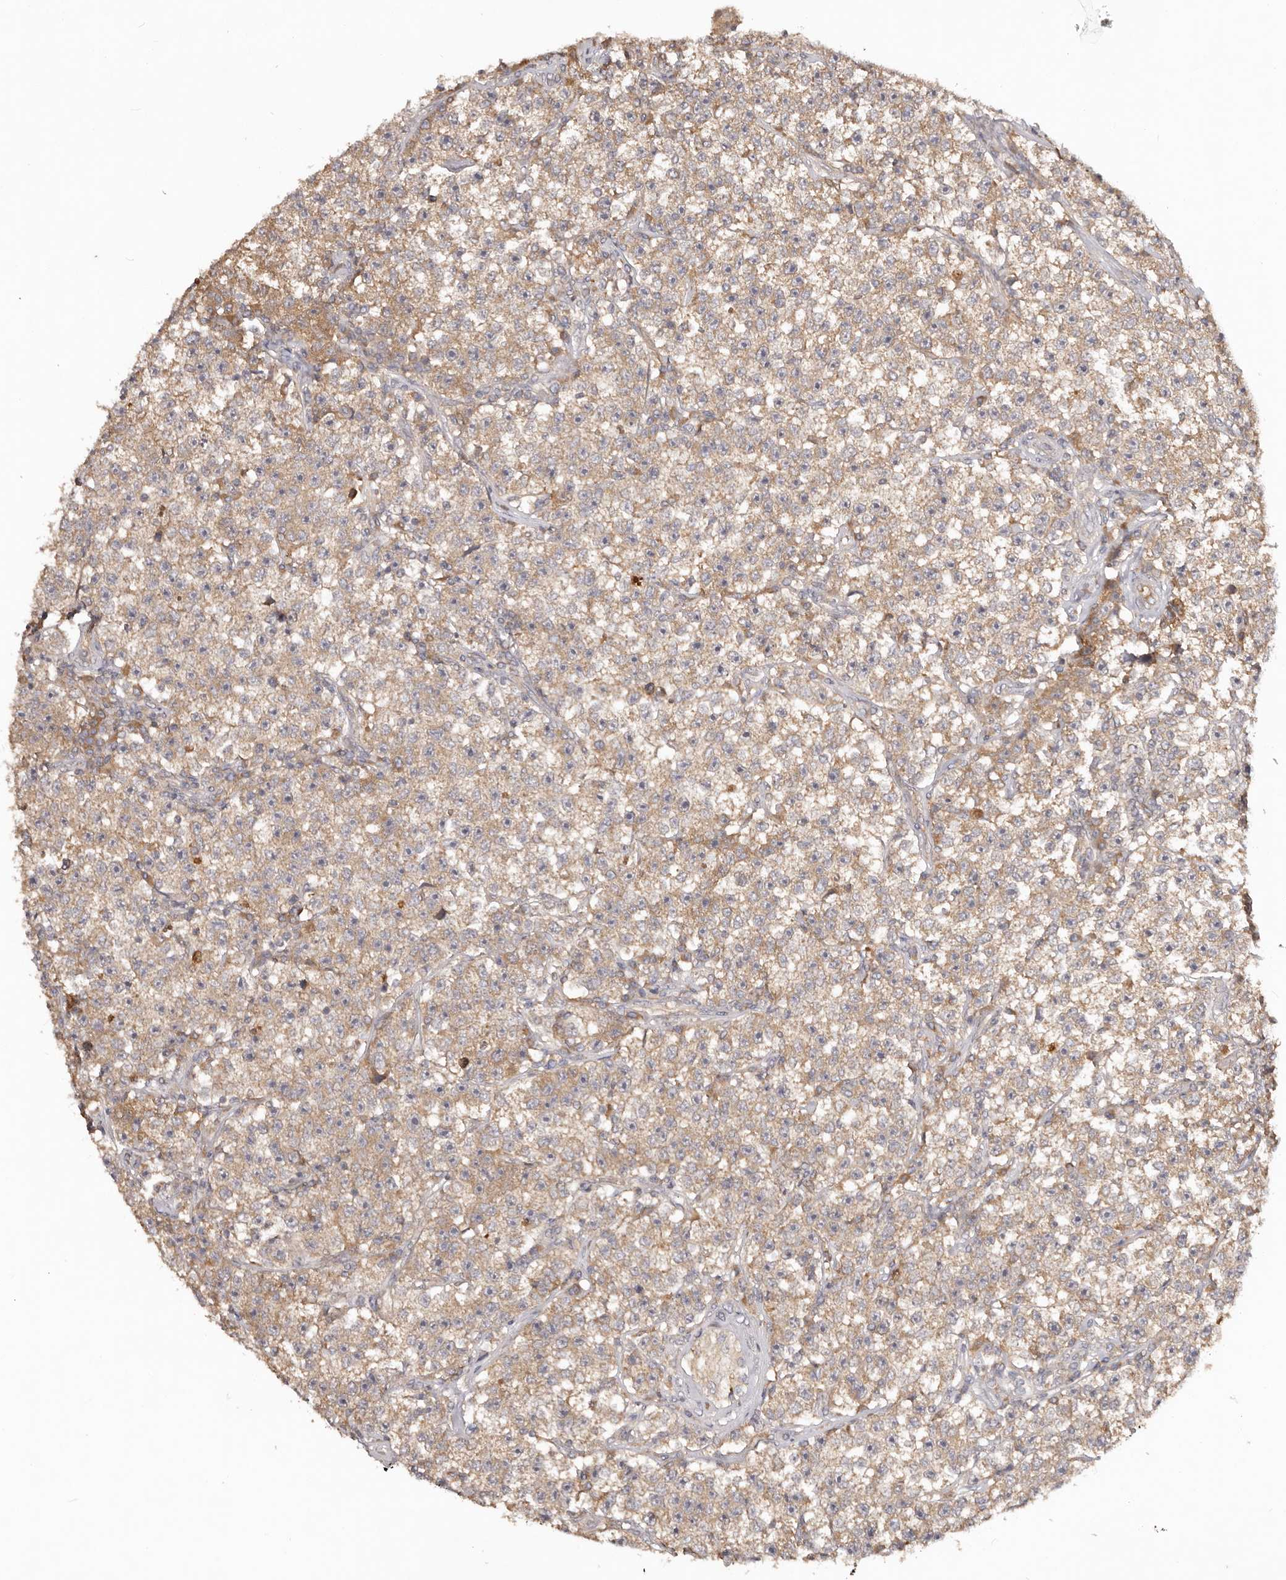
{"staining": {"intensity": "weak", "quantity": ">75%", "location": "cytoplasmic/membranous"}, "tissue": "testis cancer", "cell_type": "Tumor cells", "image_type": "cancer", "snomed": [{"axis": "morphology", "description": "Seminoma, NOS"}, {"axis": "topography", "description": "Testis"}], "caption": "DAB (3,3'-diaminobenzidine) immunohistochemical staining of human testis cancer (seminoma) demonstrates weak cytoplasmic/membranous protein positivity in about >75% of tumor cells. (IHC, brightfield microscopy, high magnification).", "gene": "PKIB", "patient": {"sex": "male", "age": 22}}